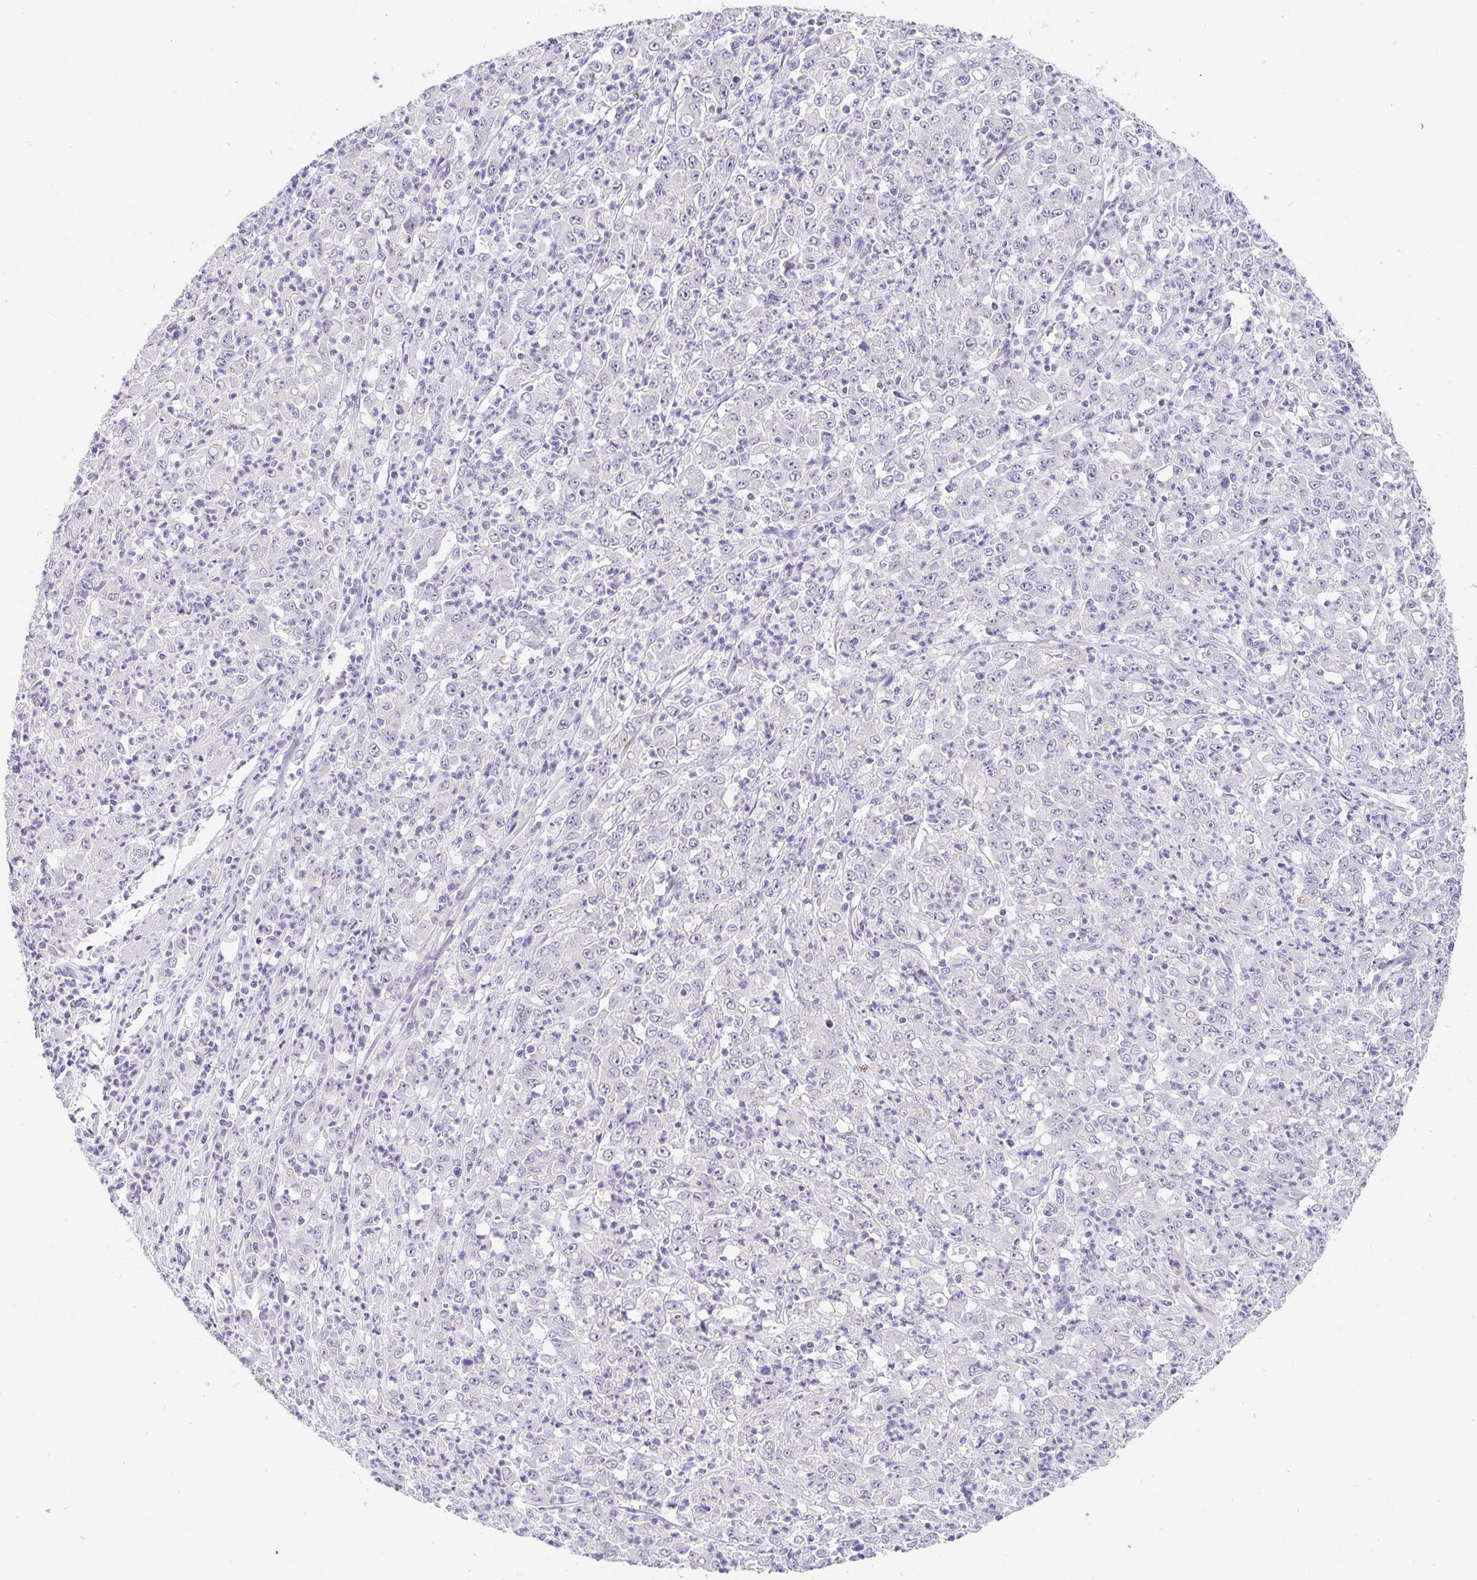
{"staining": {"intensity": "negative", "quantity": "none", "location": "none"}, "tissue": "stomach cancer", "cell_type": "Tumor cells", "image_type": "cancer", "snomed": [{"axis": "morphology", "description": "Adenocarcinoma, NOS"}, {"axis": "topography", "description": "Stomach, lower"}], "caption": "The micrograph reveals no staining of tumor cells in adenocarcinoma (stomach).", "gene": "PDX1", "patient": {"sex": "female", "age": 71}}